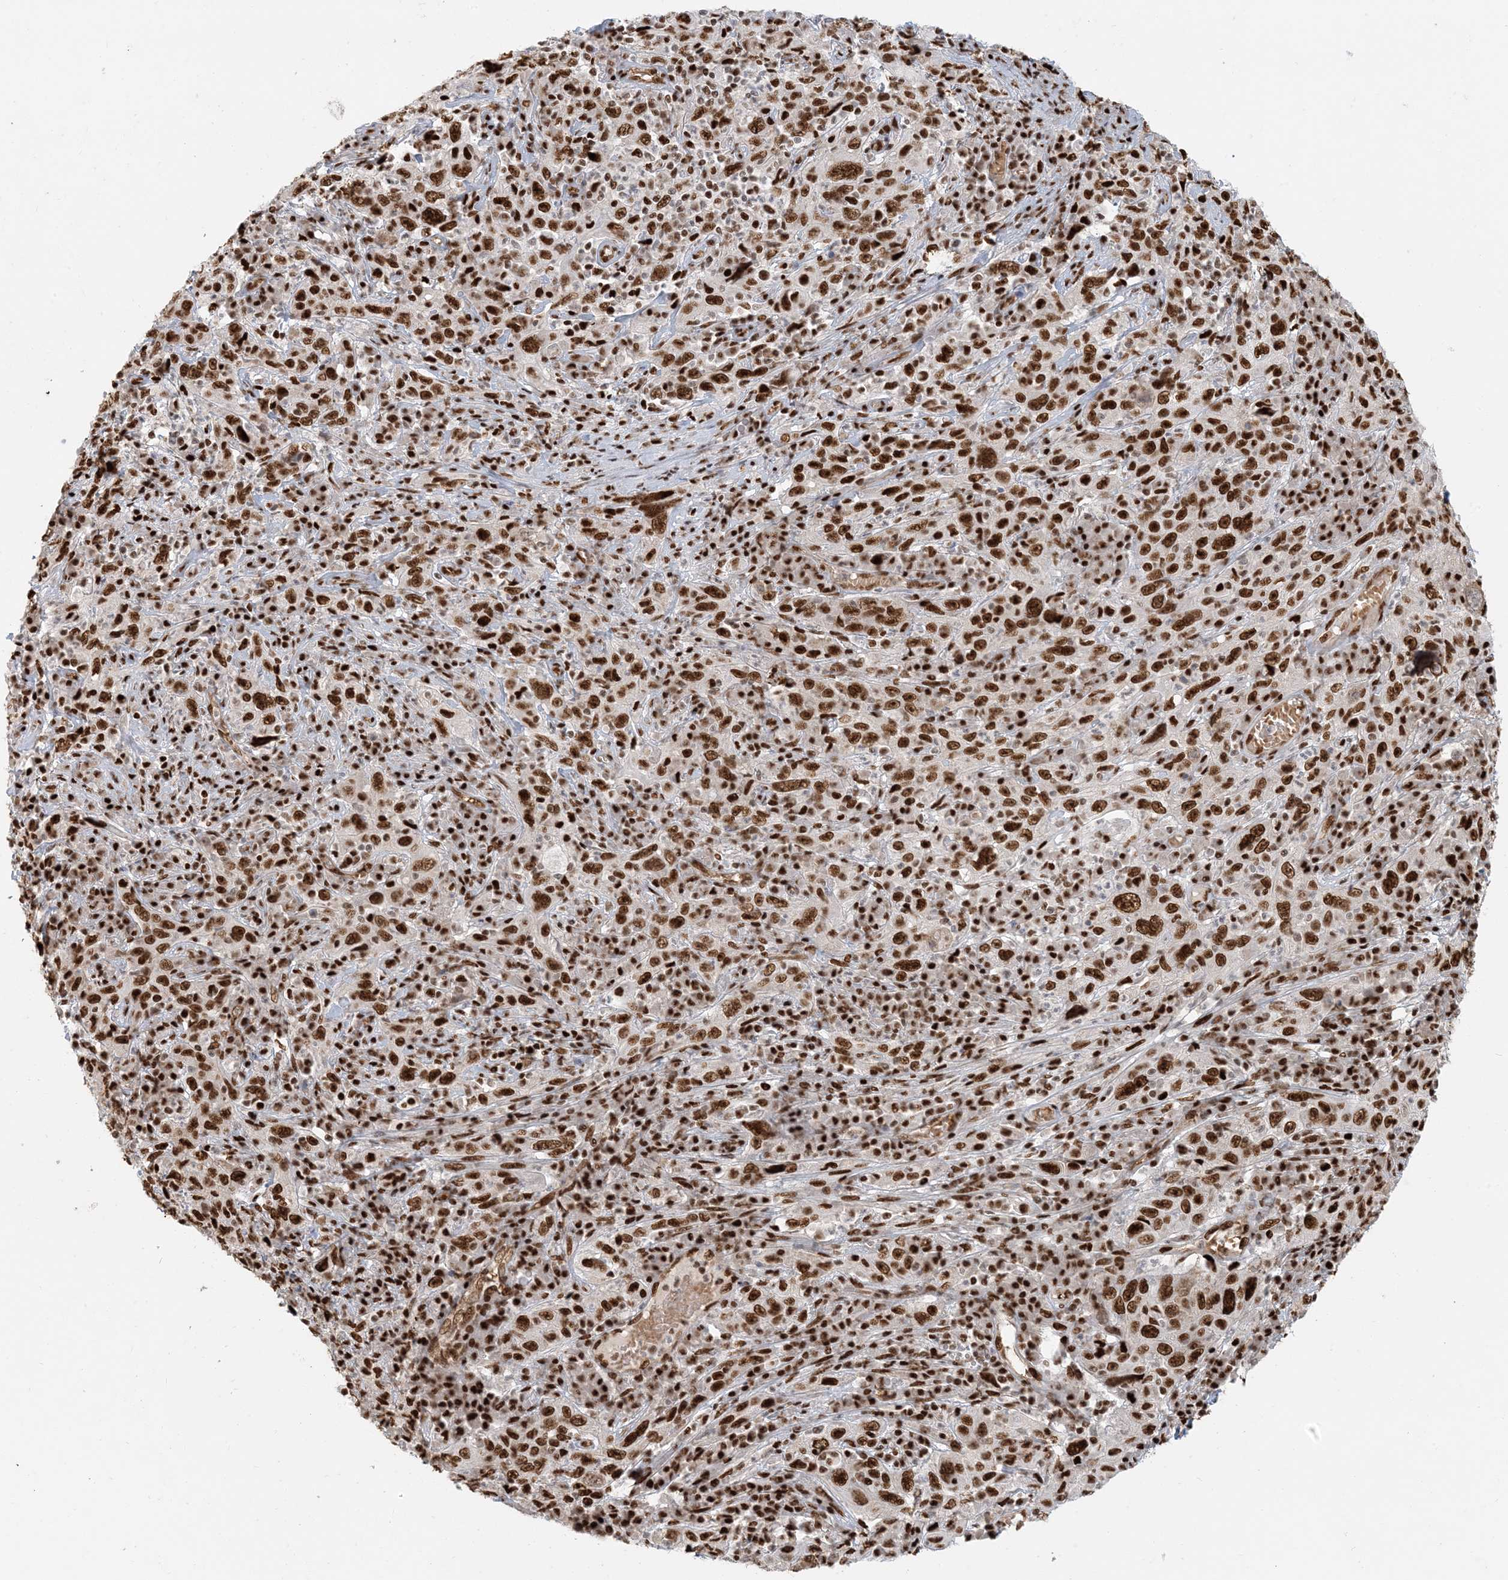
{"staining": {"intensity": "strong", "quantity": ">75%", "location": "nuclear"}, "tissue": "cervical cancer", "cell_type": "Tumor cells", "image_type": "cancer", "snomed": [{"axis": "morphology", "description": "Squamous cell carcinoma, NOS"}, {"axis": "topography", "description": "Cervix"}], "caption": "High-power microscopy captured an immunohistochemistry image of cervical cancer (squamous cell carcinoma), revealing strong nuclear positivity in about >75% of tumor cells. Using DAB (3,3'-diaminobenzidine) (brown) and hematoxylin (blue) stains, captured at high magnification using brightfield microscopy.", "gene": "CKS2", "patient": {"sex": "female", "age": 46}}